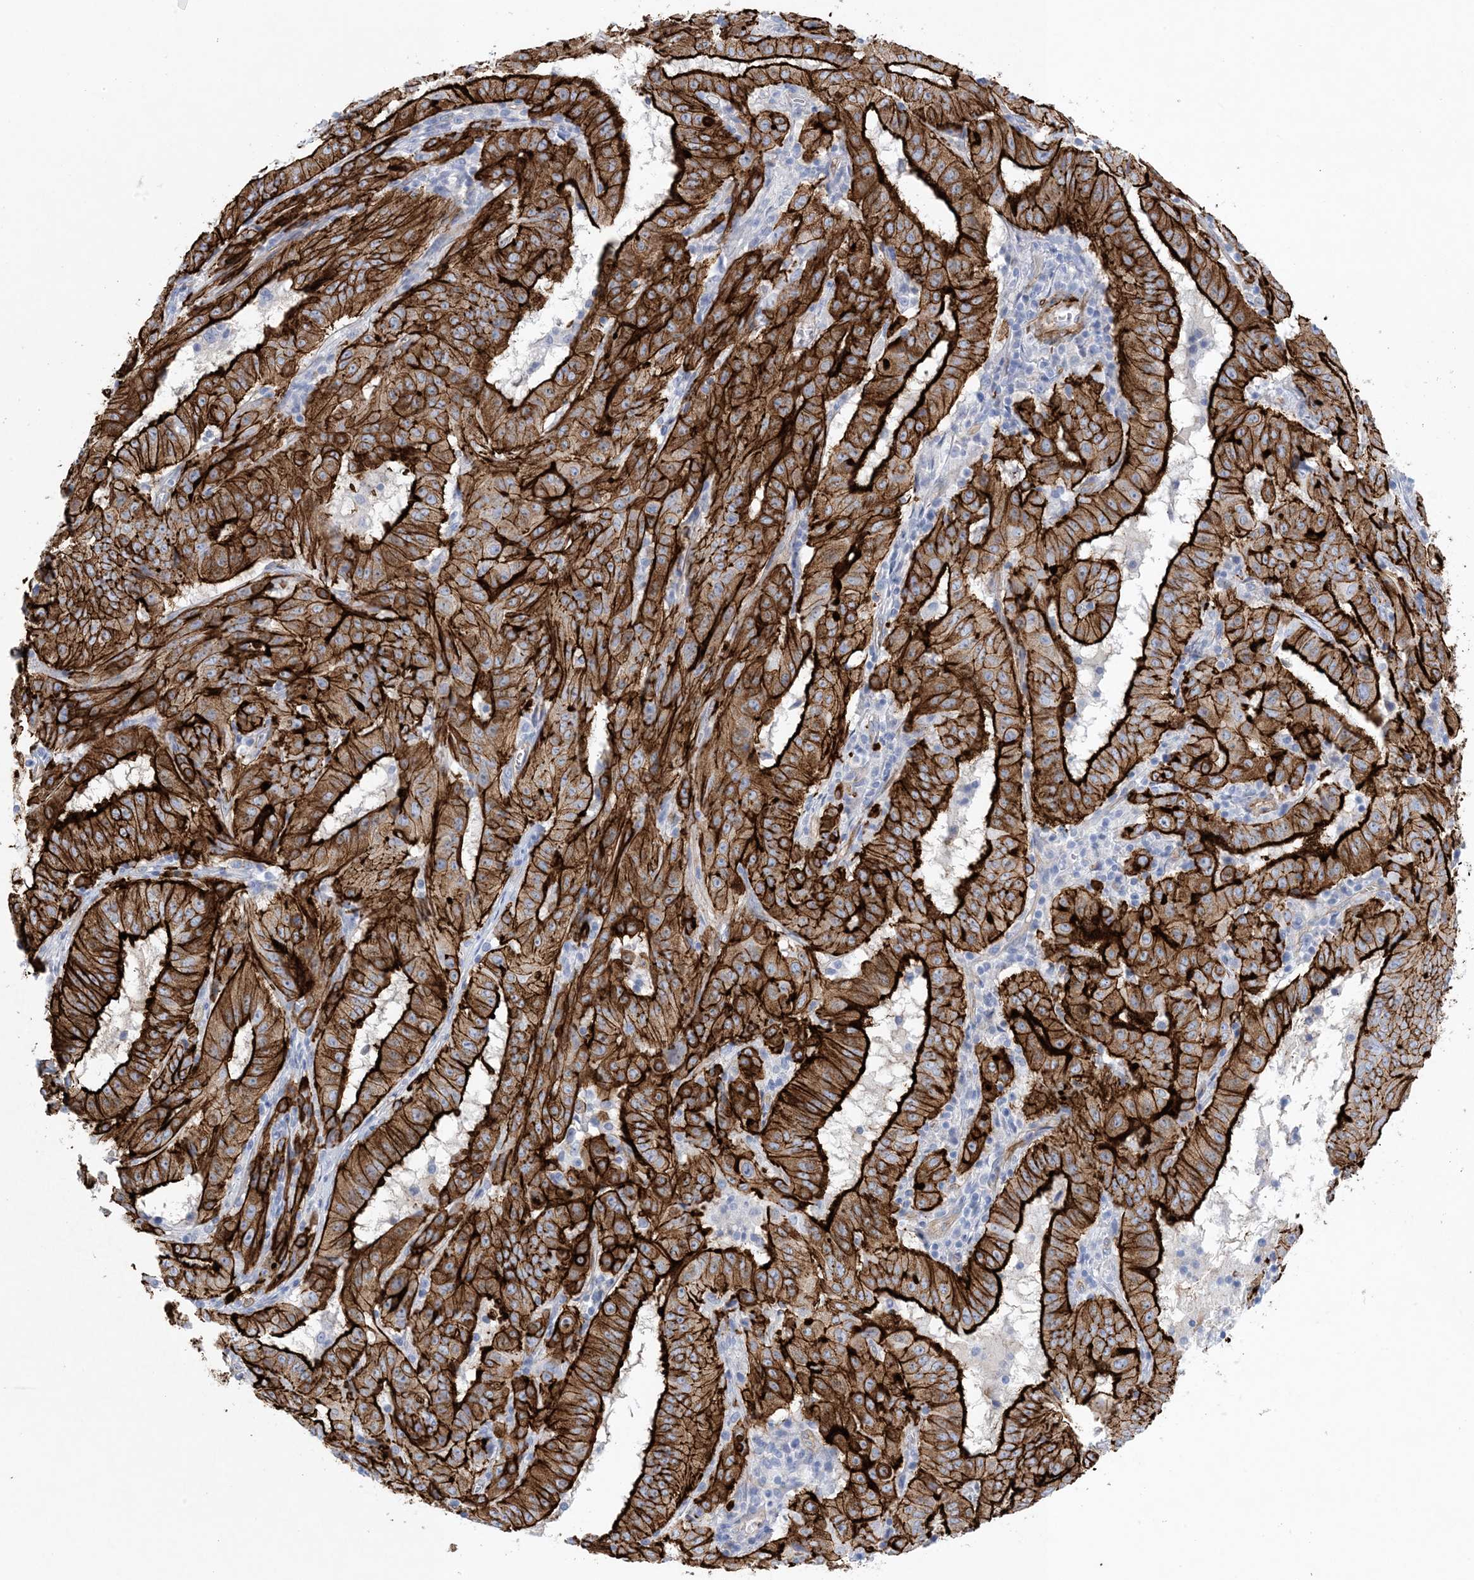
{"staining": {"intensity": "strong", "quantity": ">75%", "location": "cytoplasmic/membranous"}, "tissue": "pancreatic cancer", "cell_type": "Tumor cells", "image_type": "cancer", "snomed": [{"axis": "morphology", "description": "Adenocarcinoma, NOS"}, {"axis": "topography", "description": "Pancreas"}], "caption": "Immunohistochemistry staining of pancreatic adenocarcinoma, which exhibits high levels of strong cytoplasmic/membranous positivity in about >75% of tumor cells indicating strong cytoplasmic/membranous protein staining. The staining was performed using DAB (brown) for protein detection and nuclei were counterstained in hematoxylin (blue).", "gene": "SHANK1", "patient": {"sex": "male", "age": 63}}